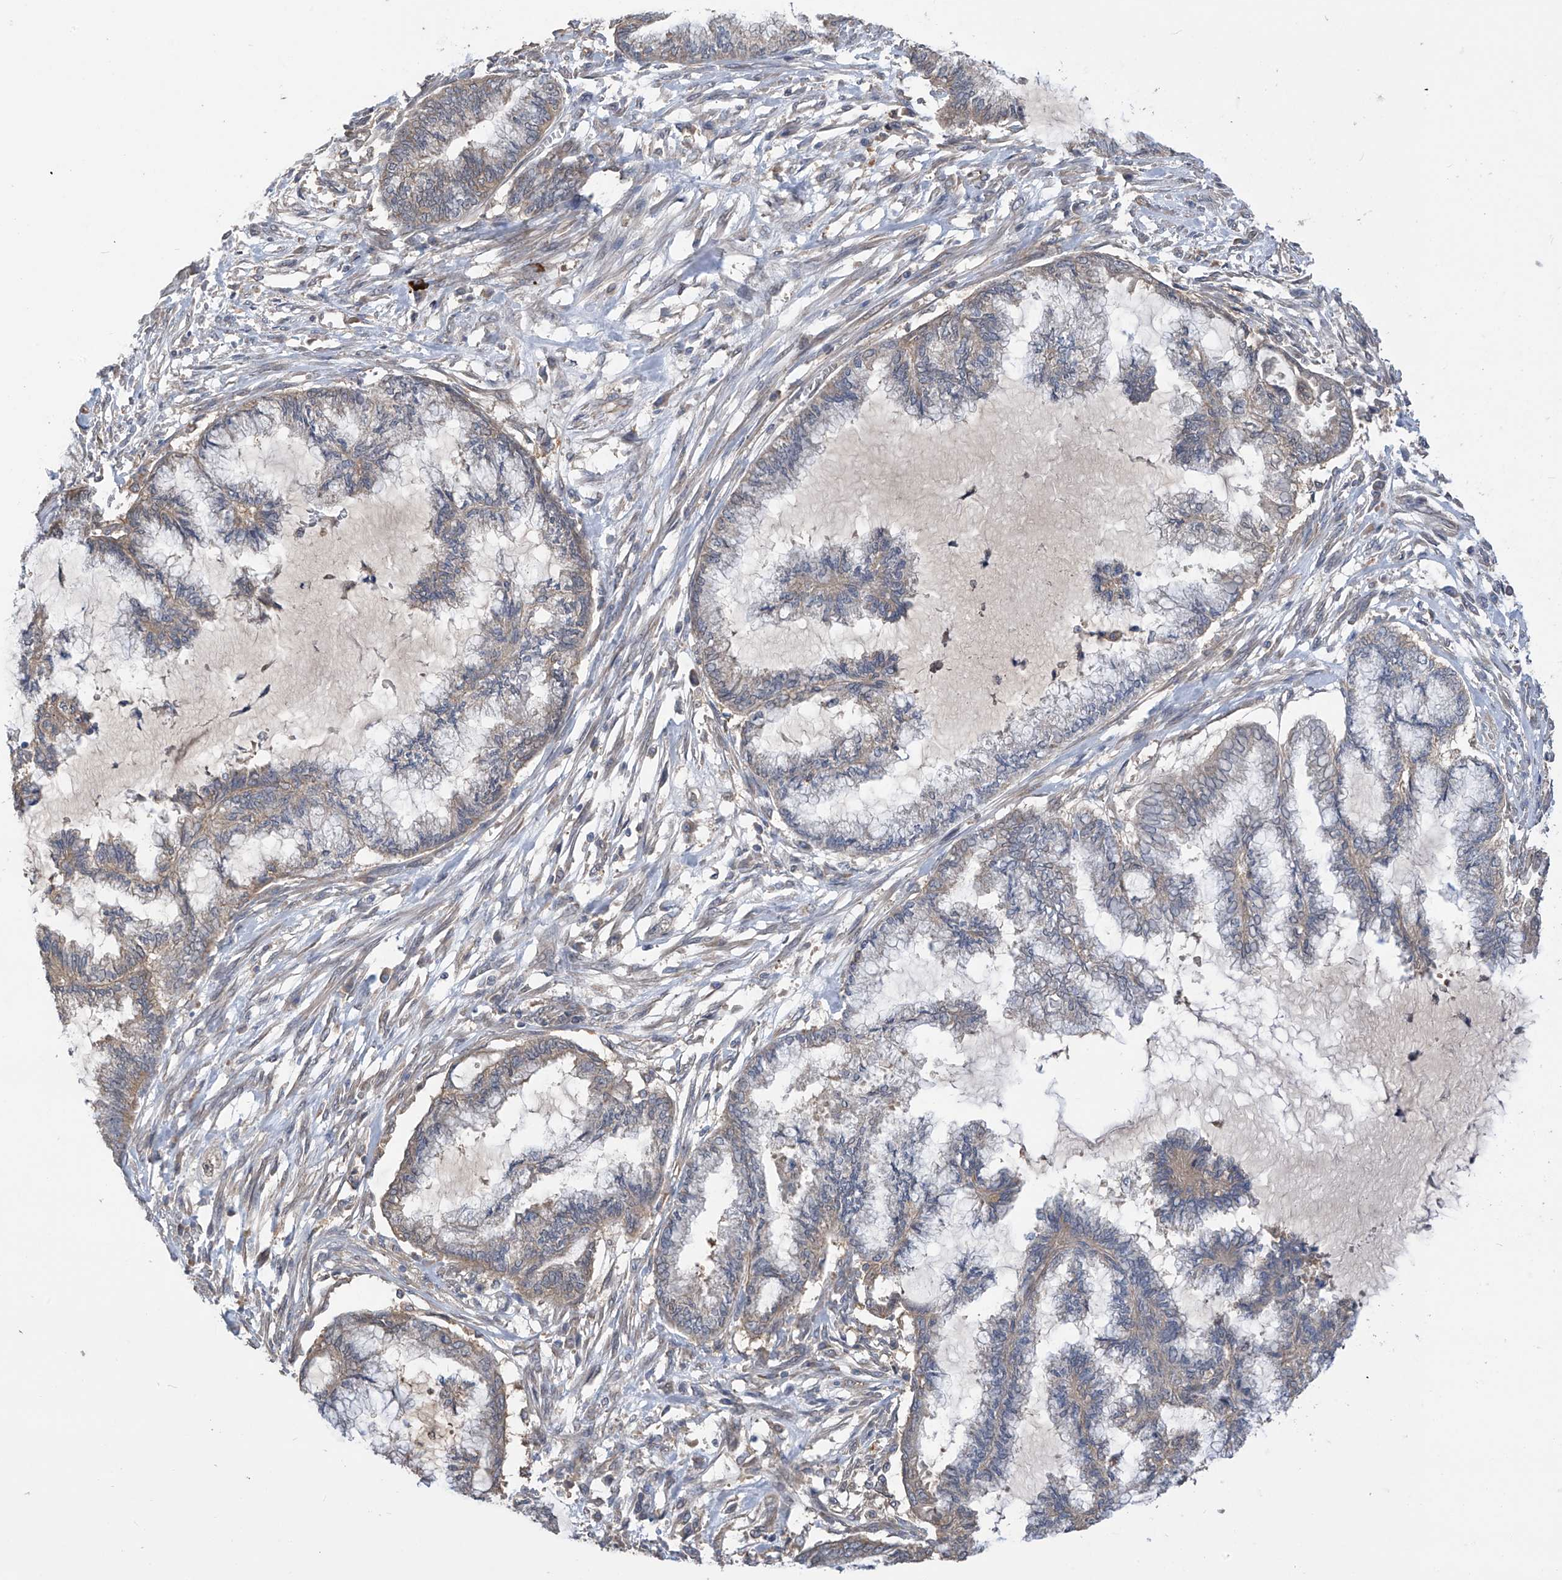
{"staining": {"intensity": "weak", "quantity": "25%-75%", "location": "cytoplasmic/membranous"}, "tissue": "endometrial cancer", "cell_type": "Tumor cells", "image_type": "cancer", "snomed": [{"axis": "morphology", "description": "Adenocarcinoma, NOS"}, {"axis": "topography", "description": "Endometrium"}], "caption": "A low amount of weak cytoplasmic/membranous expression is present in approximately 25%-75% of tumor cells in endometrial adenocarcinoma tissue. The staining is performed using DAB brown chromogen to label protein expression. The nuclei are counter-stained blue using hematoxylin.", "gene": "PHACTR4", "patient": {"sex": "female", "age": 86}}